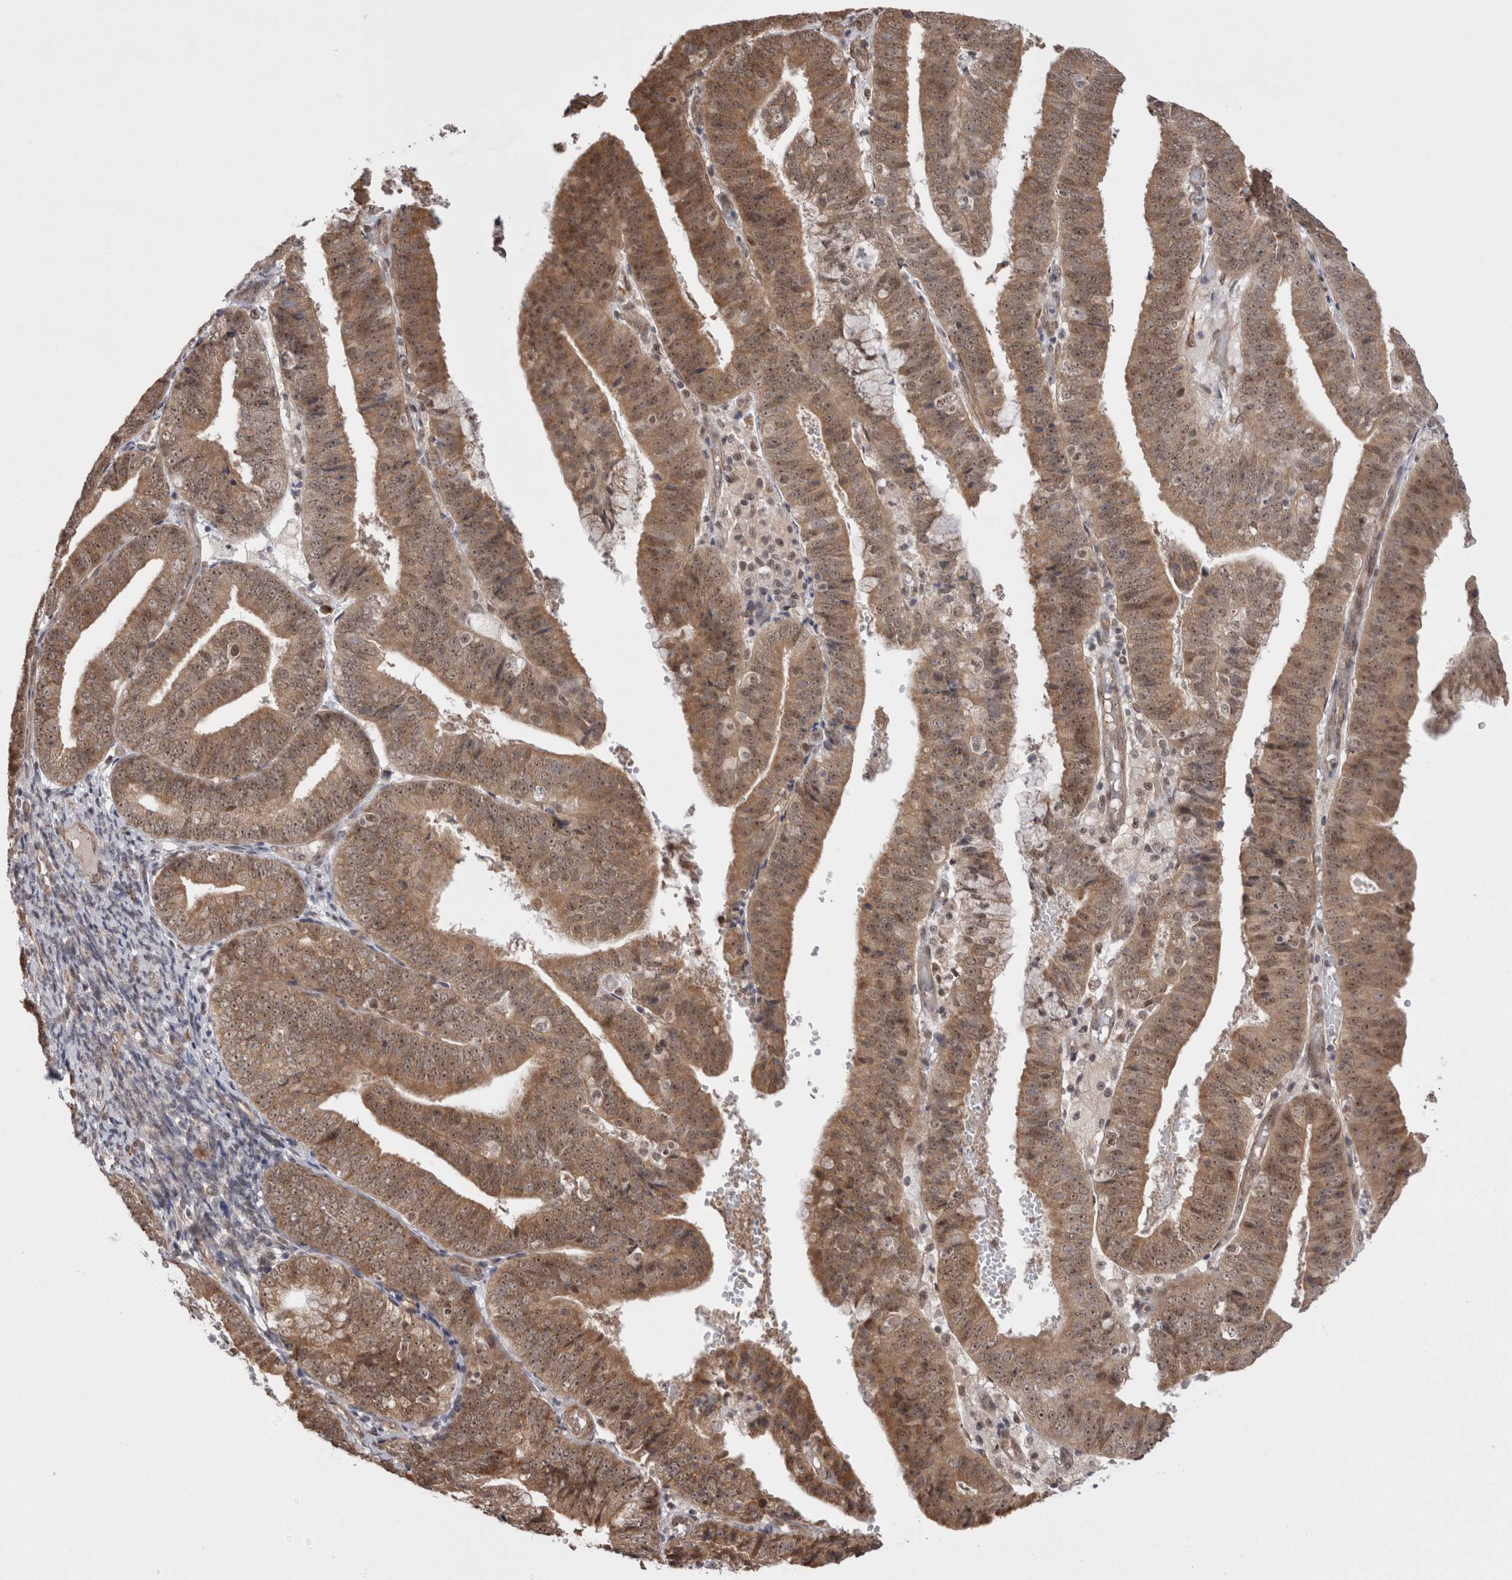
{"staining": {"intensity": "moderate", "quantity": ">75%", "location": "cytoplasmic/membranous,nuclear"}, "tissue": "endometrial cancer", "cell_type": "Tumor cells", "image_type": "cancer", "snomed": [{"axis": "morphology", "description": "Adenocarcinoma, NOS"}, {"axis": "topography", "description": "Endometrium"}], "caption": "The micrograph displays staining of endometrial cancer, revealing moderate cytoplasmic/membranous and nuclear protein staining (brown color) within tumor cells.", "gene": "EXOSC4", "patient": {"sex": "female", "age": 63}}